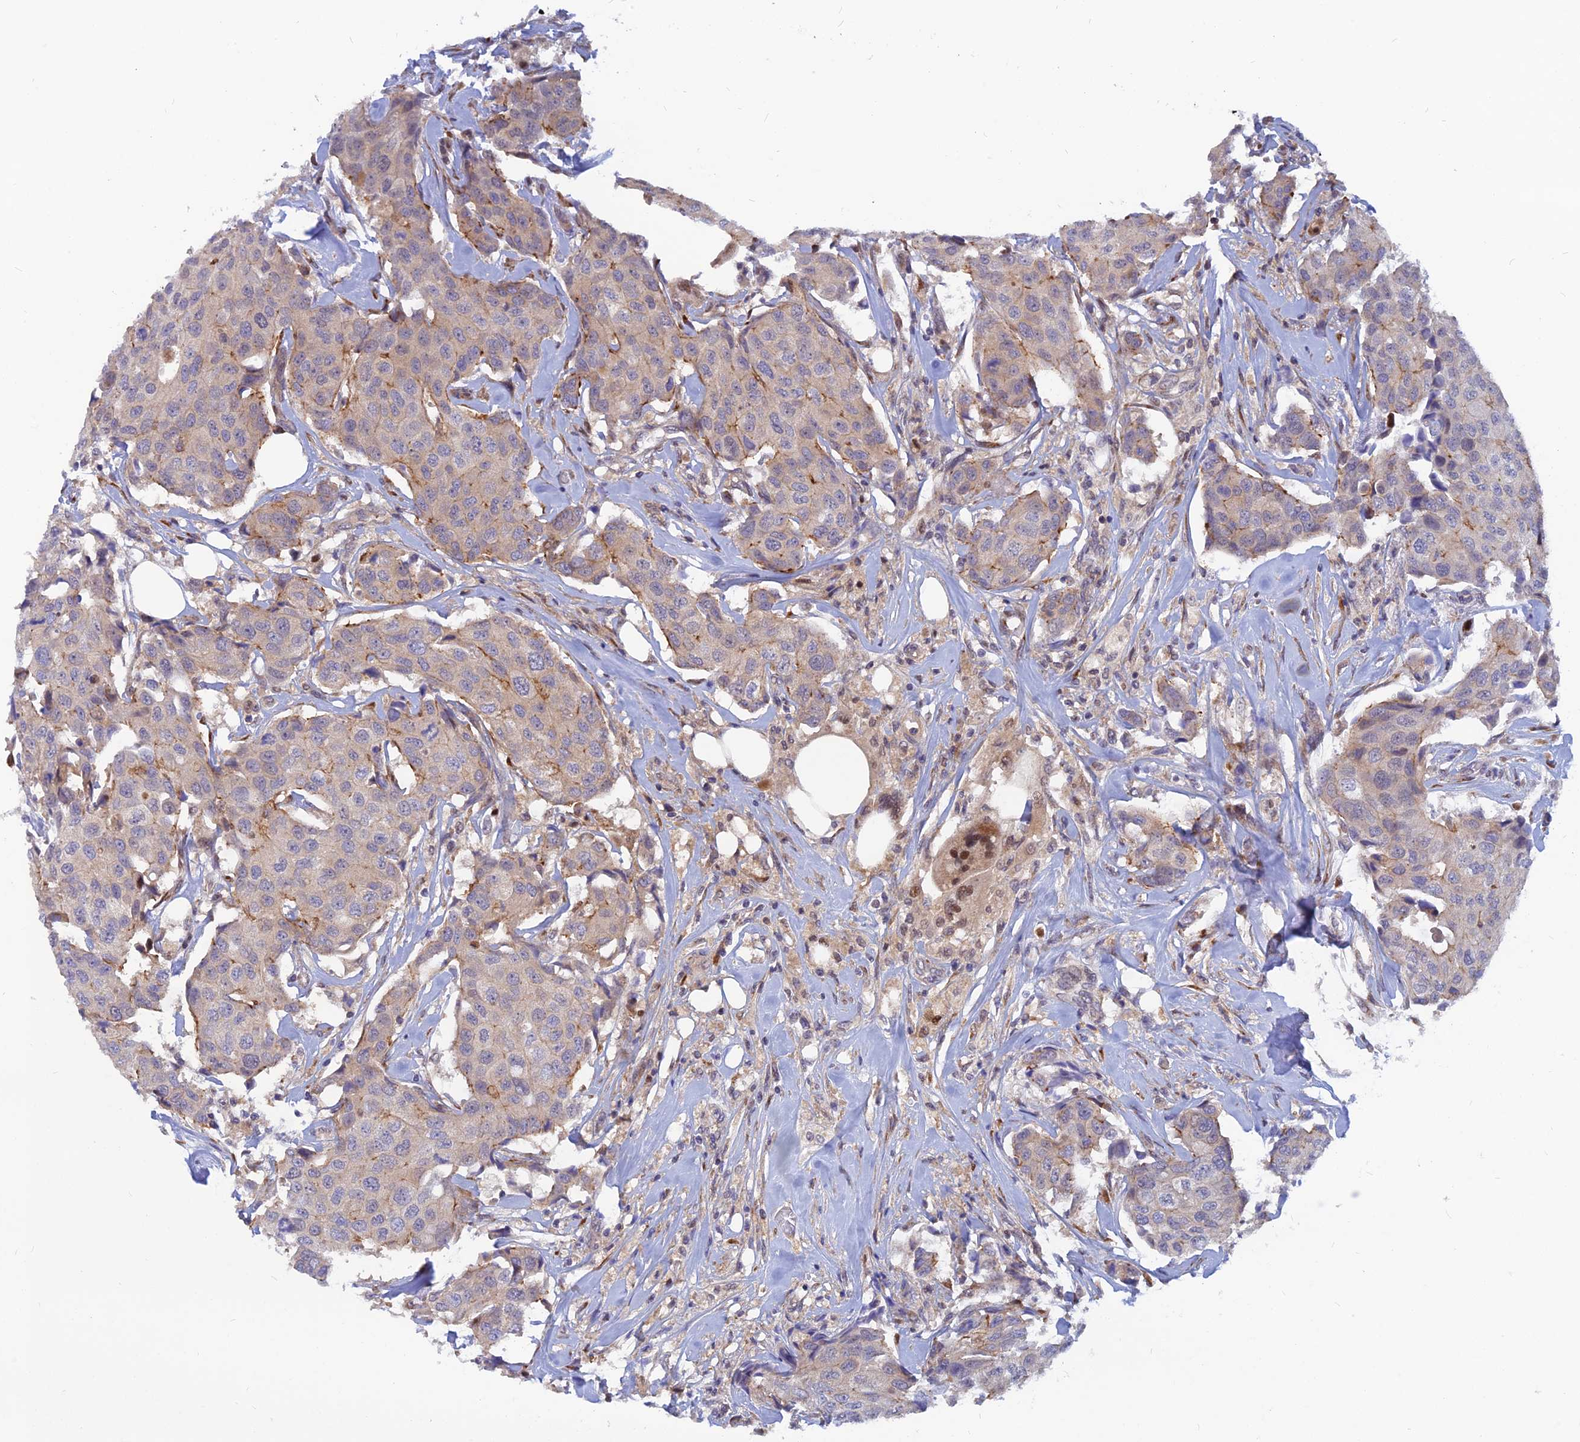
{"staining": {"intensity": "moderate", "quantity": "<25%", "location": "cytoplasmic/membranous"}, "tissue": "breast cancer", "cell_type": "Tumor cells", "image_type": "cancer", "snomed": [{"axis": "morphology", "description": "Duct carcinoma"}, {"axis": "topography", "description": "Breast"}], "caption": "Immunohistochemical staining of breast cancer displays moderate cytoplasmic/membranous protein expression in about <25% of tumor cells.", "gene": "DNAJC16", "patient": {"sex": "female", "age": 80}}